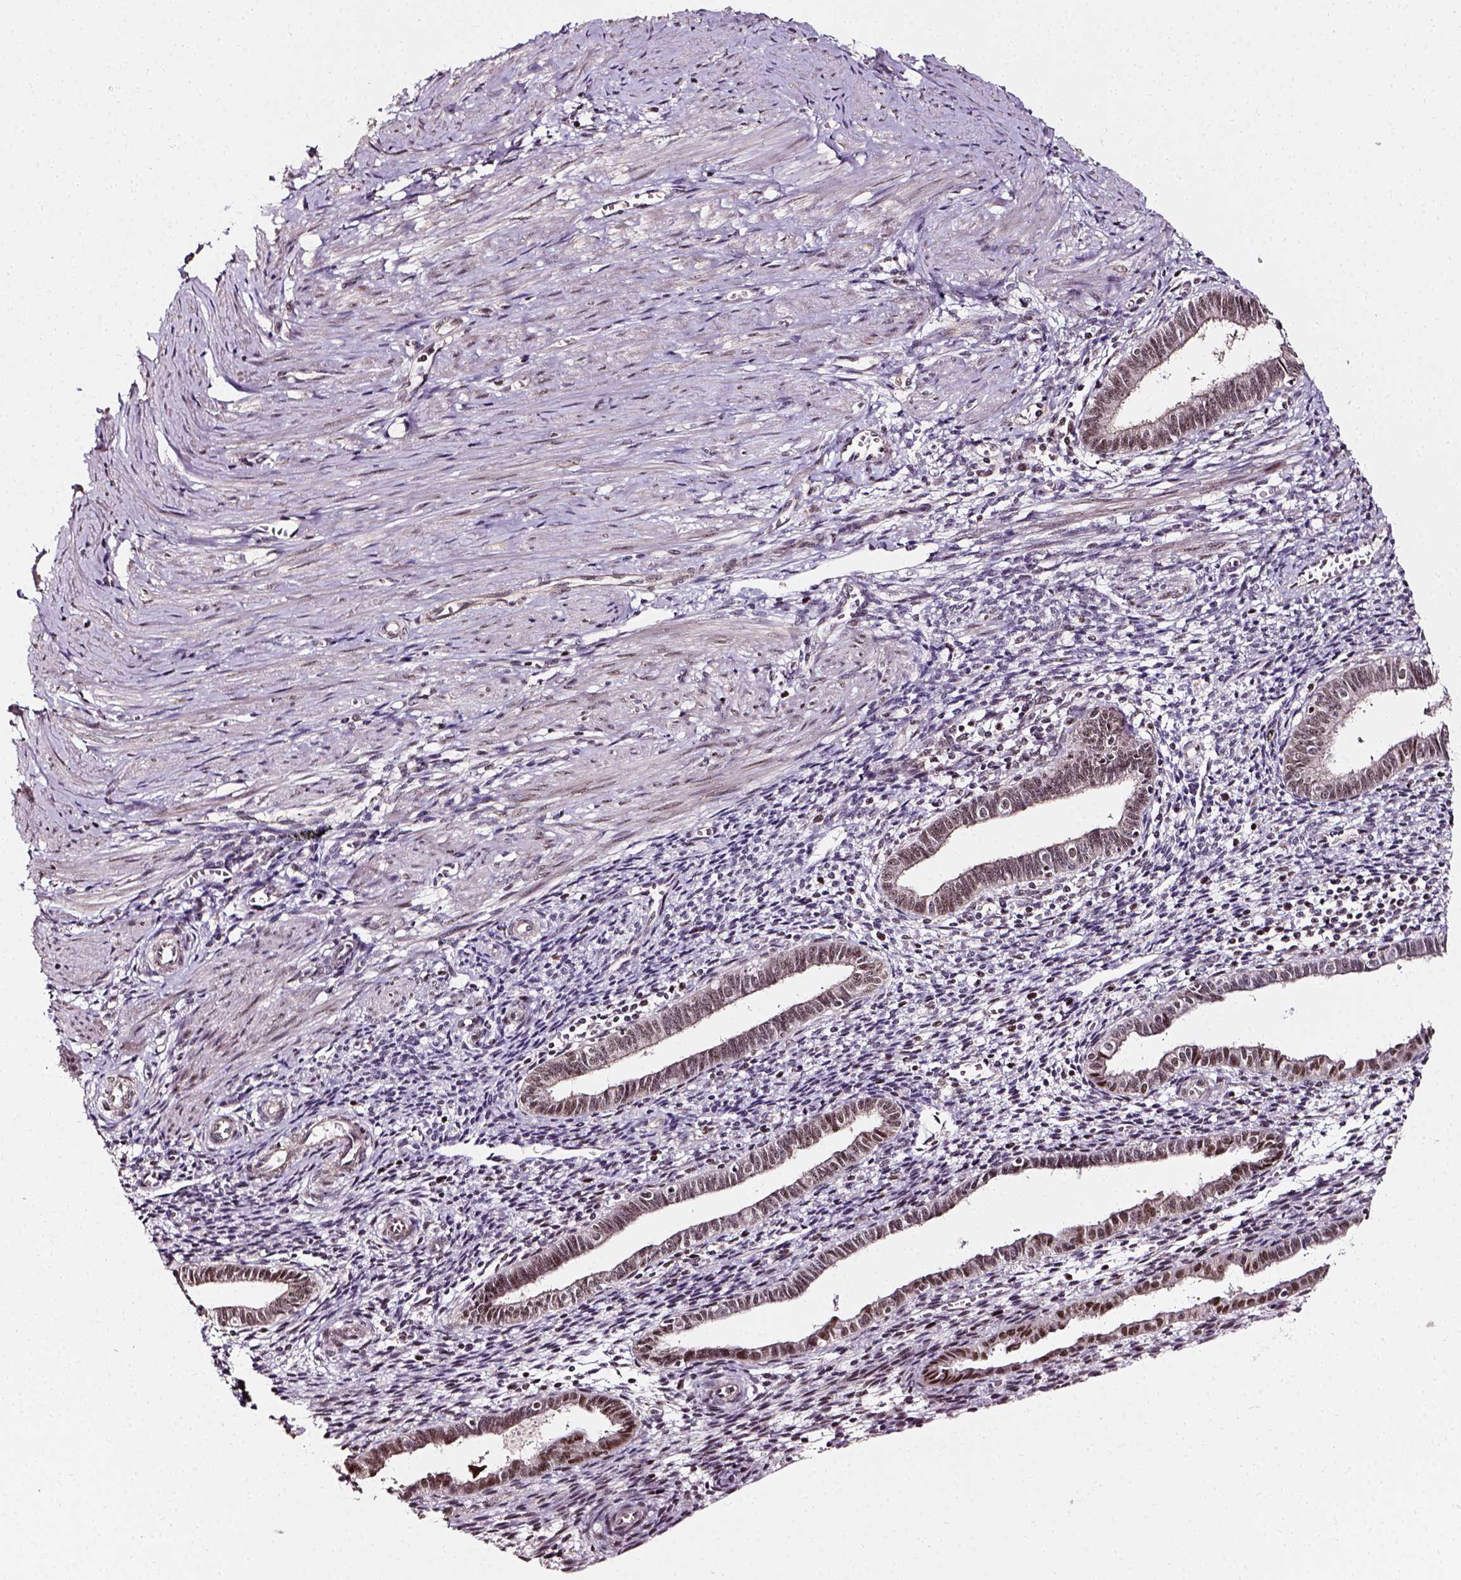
{"staining": {"intensity": "weak", "quantity": "25%-75%", "location": "nuclear"}, "tissue": "endometrium", "cell_type": "Cells in endometrial stroma", "image_type": "normal", "snomed": [{"axis": "morphology", "description": "Normal tissue, NOS"}, {"axis": "topography", "description": "Endometrium"}], "caption": "Brown immunohistochemical staining in benign human endometrium exhibits weak nuclear positivity in about 25%-75% of cells in endometrial stroma.", "gene": "NACC1", "patient": {"sex": "female", "age": 37}}